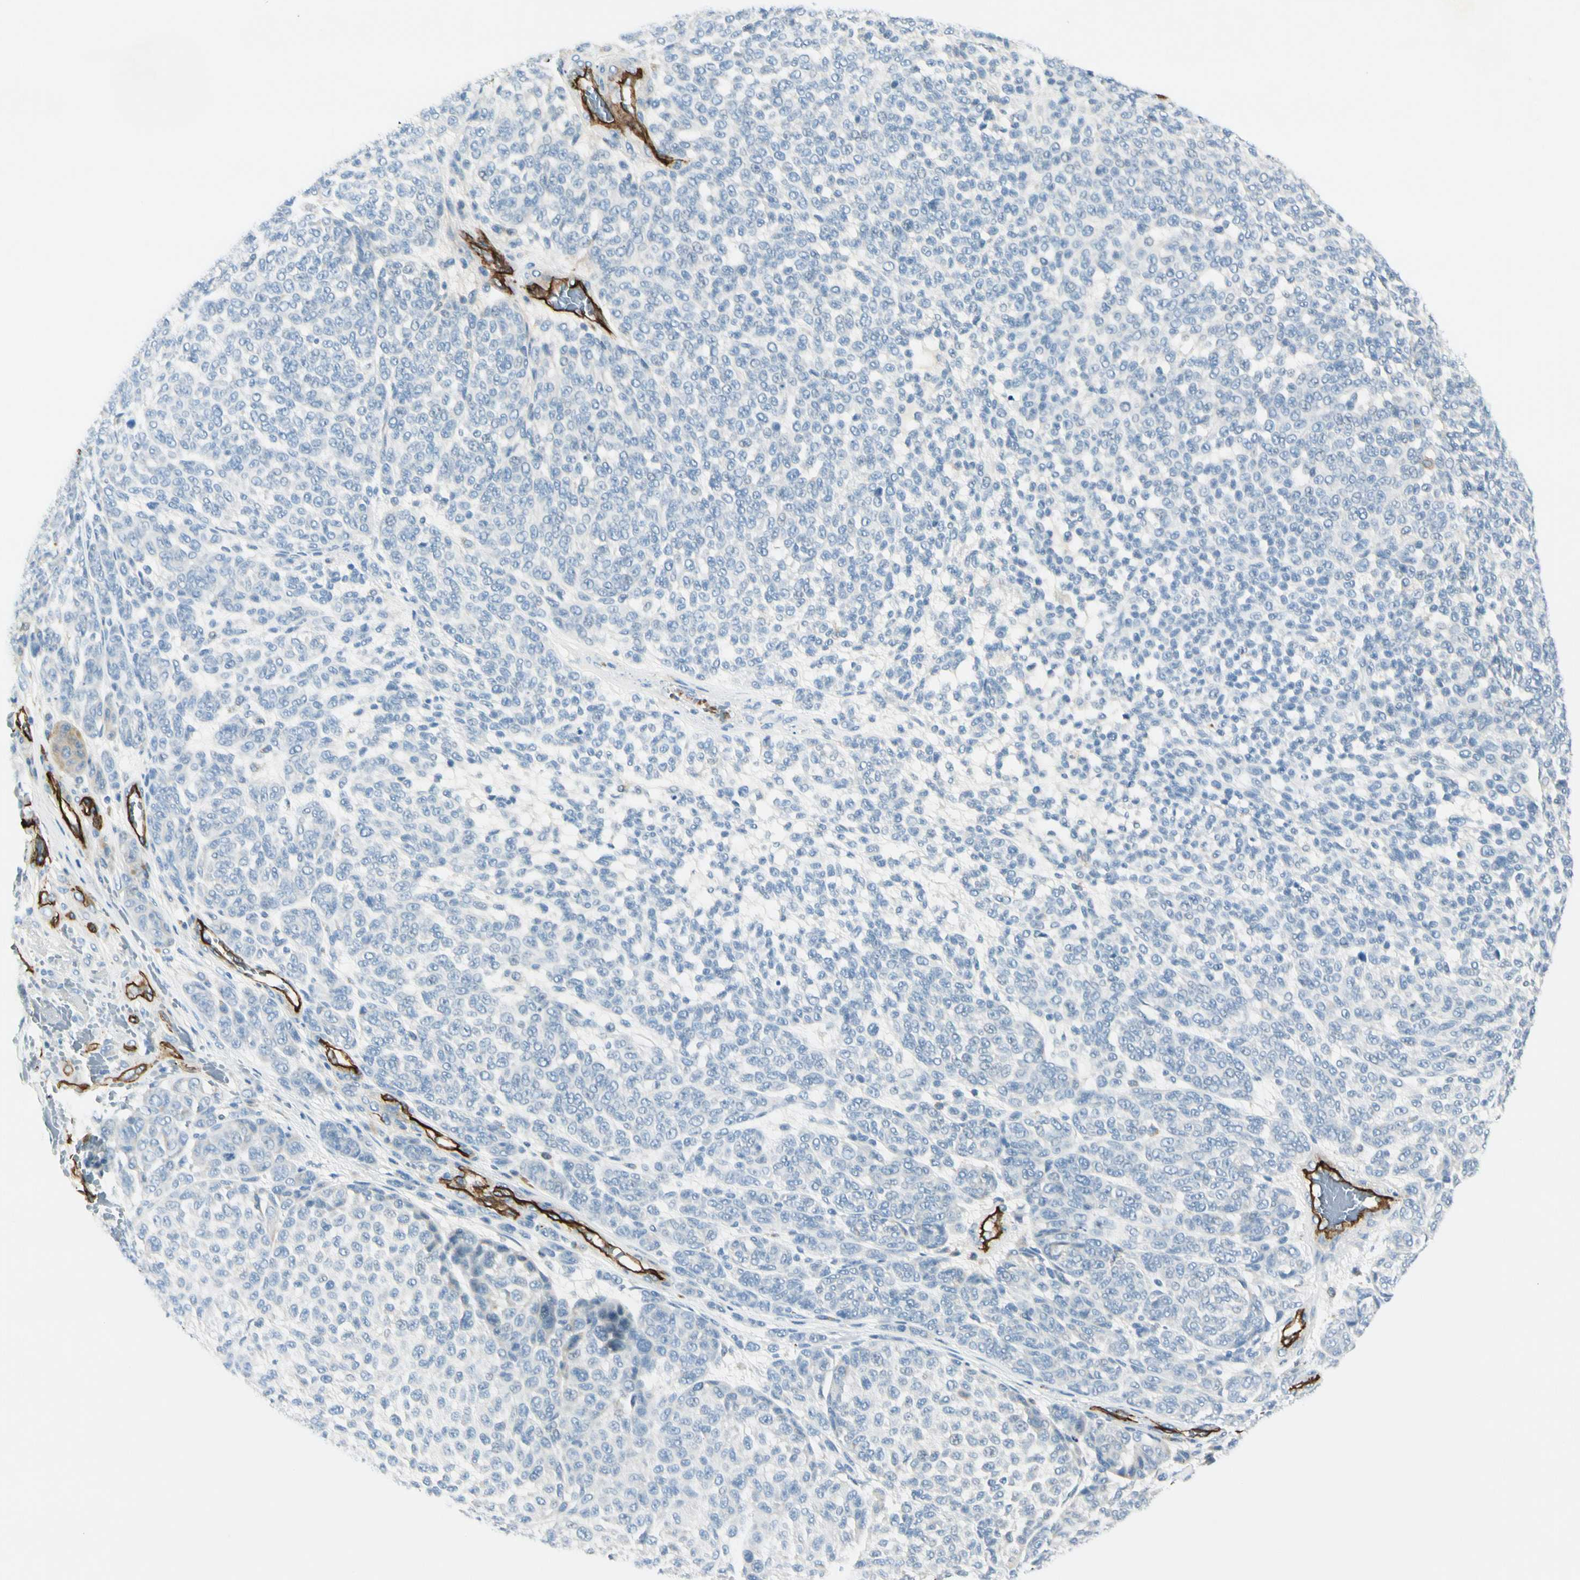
{"staining": {"intensity": "negative", "quantity": "none", "location": "none"}, "tissue": "melanoma", "cell_type": "Tumor cells", "image_type": "cancer", "snomed": [{"axis": "morphology", "description": "Malignant melanoma, NOS"}, {"axis": "topography", "description": "Skin"}], "caption": "A micrograph of human malignant melanoma is negative for staining in tumor cells.", "gene": "CD93", "patient": {"sex": "male", "age": 59}}